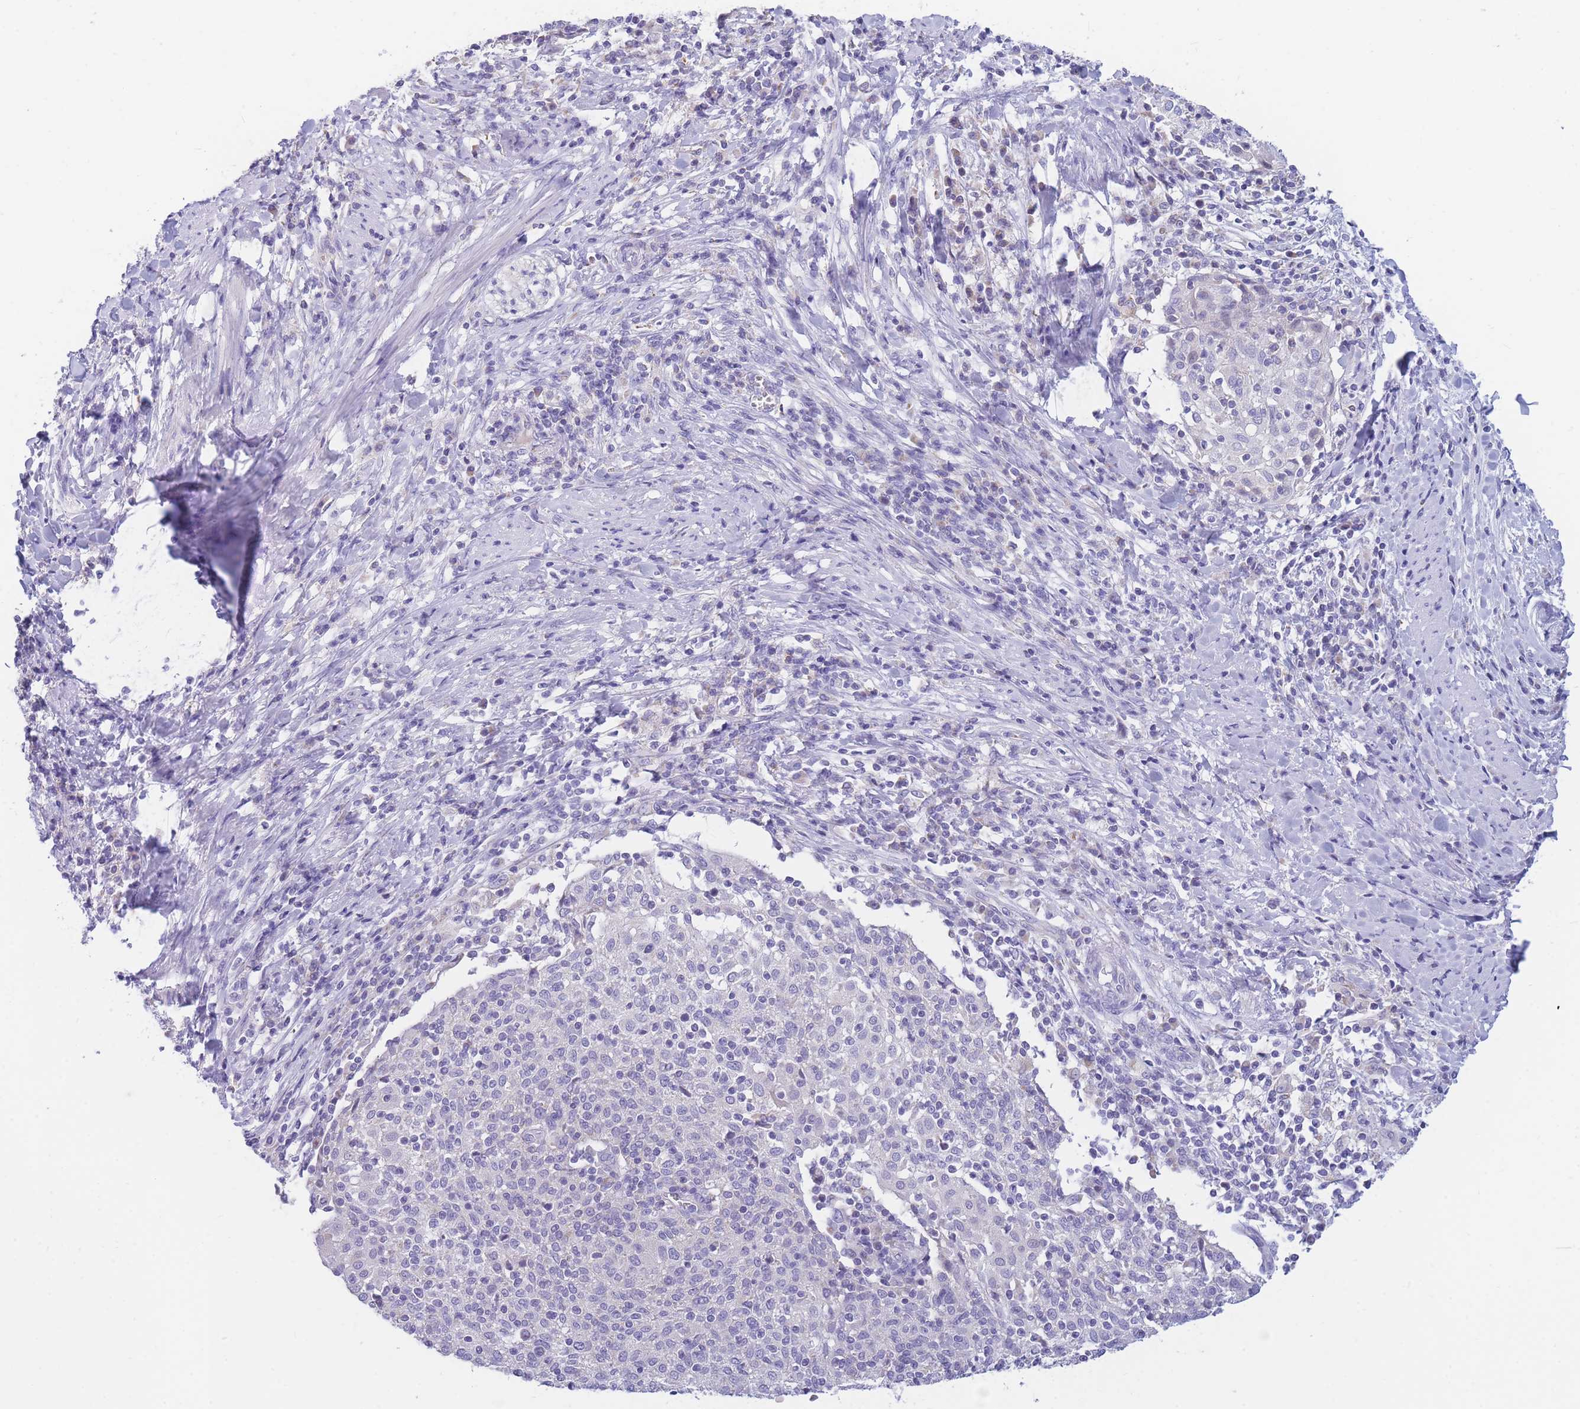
{"staining": {"intensity": "negative", "quantity": "none", "location": "none"}, "tissue": "cervical cancer", "cell_type": "Tumor cells", "image_type": "cancer", "snomed": [{"axis": "morphology", "description": "Squamous cell carcinoma, NOS"}, {"axis": "topography", "description": "Cervix"}], "caption": "Image shows no protein expression in tumor cells of cervical cancer (squamous cell carcinoma) tissue.", "gene": "DHRS11", "patient": {"sex": "female", "age": 52}}